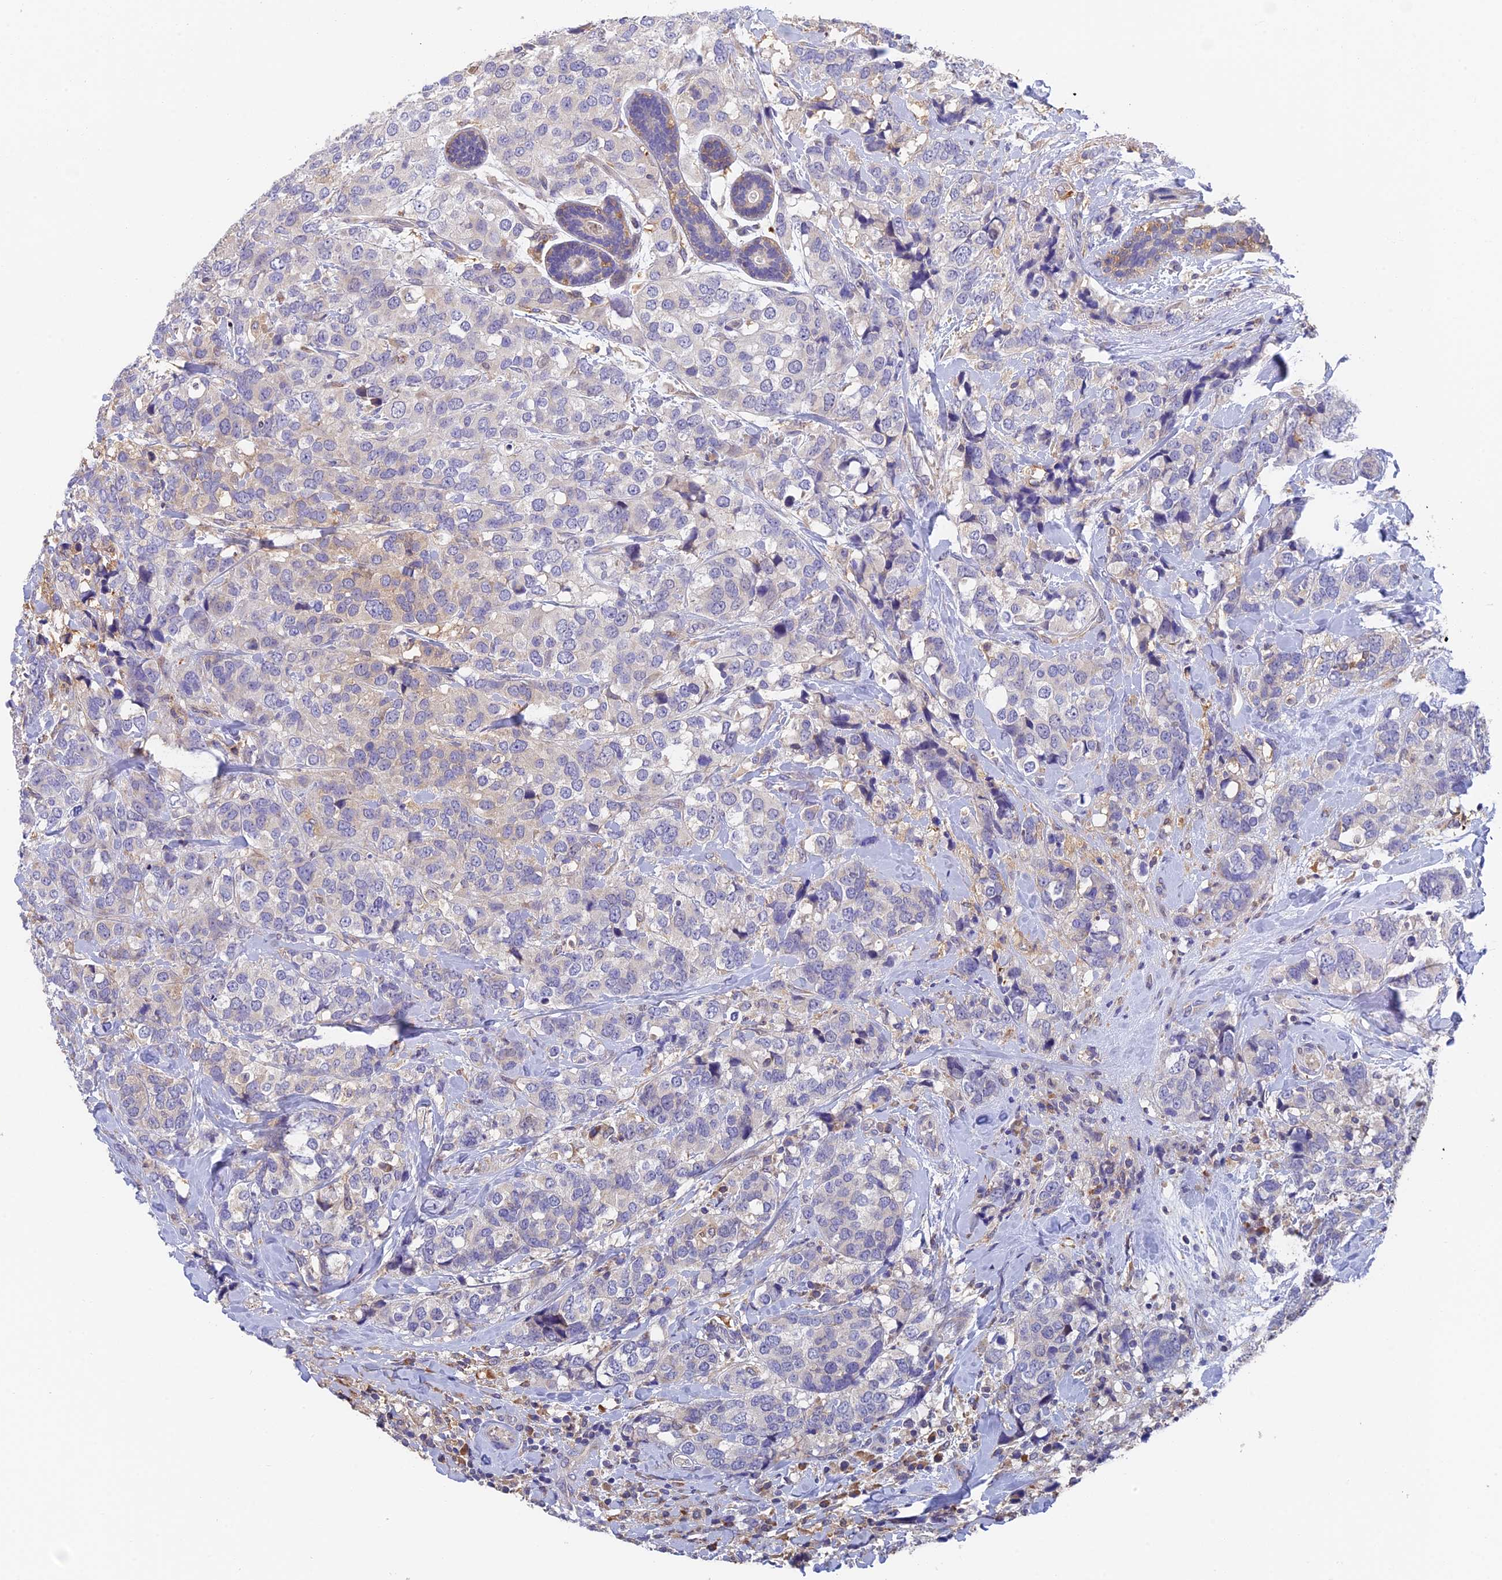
{"staining": {"intensity": "negative", "quantity": "none", "location": "none"}, "tissue": "breast cancer", "cell_type": "Tumor cells", "image_type": "cancer", "snomed": [{"axis": "morphology", "description": "Lobular carcinoma"}, {"axis": "topography", "description": "Breast"}], "caption": "An immunohistochemistry (IHC) image of breast cancer is shown. There is no staining in tumor cells of breast cancer.", "gene": "IPO5", "patient": {"sex": "female", "age": 59}}